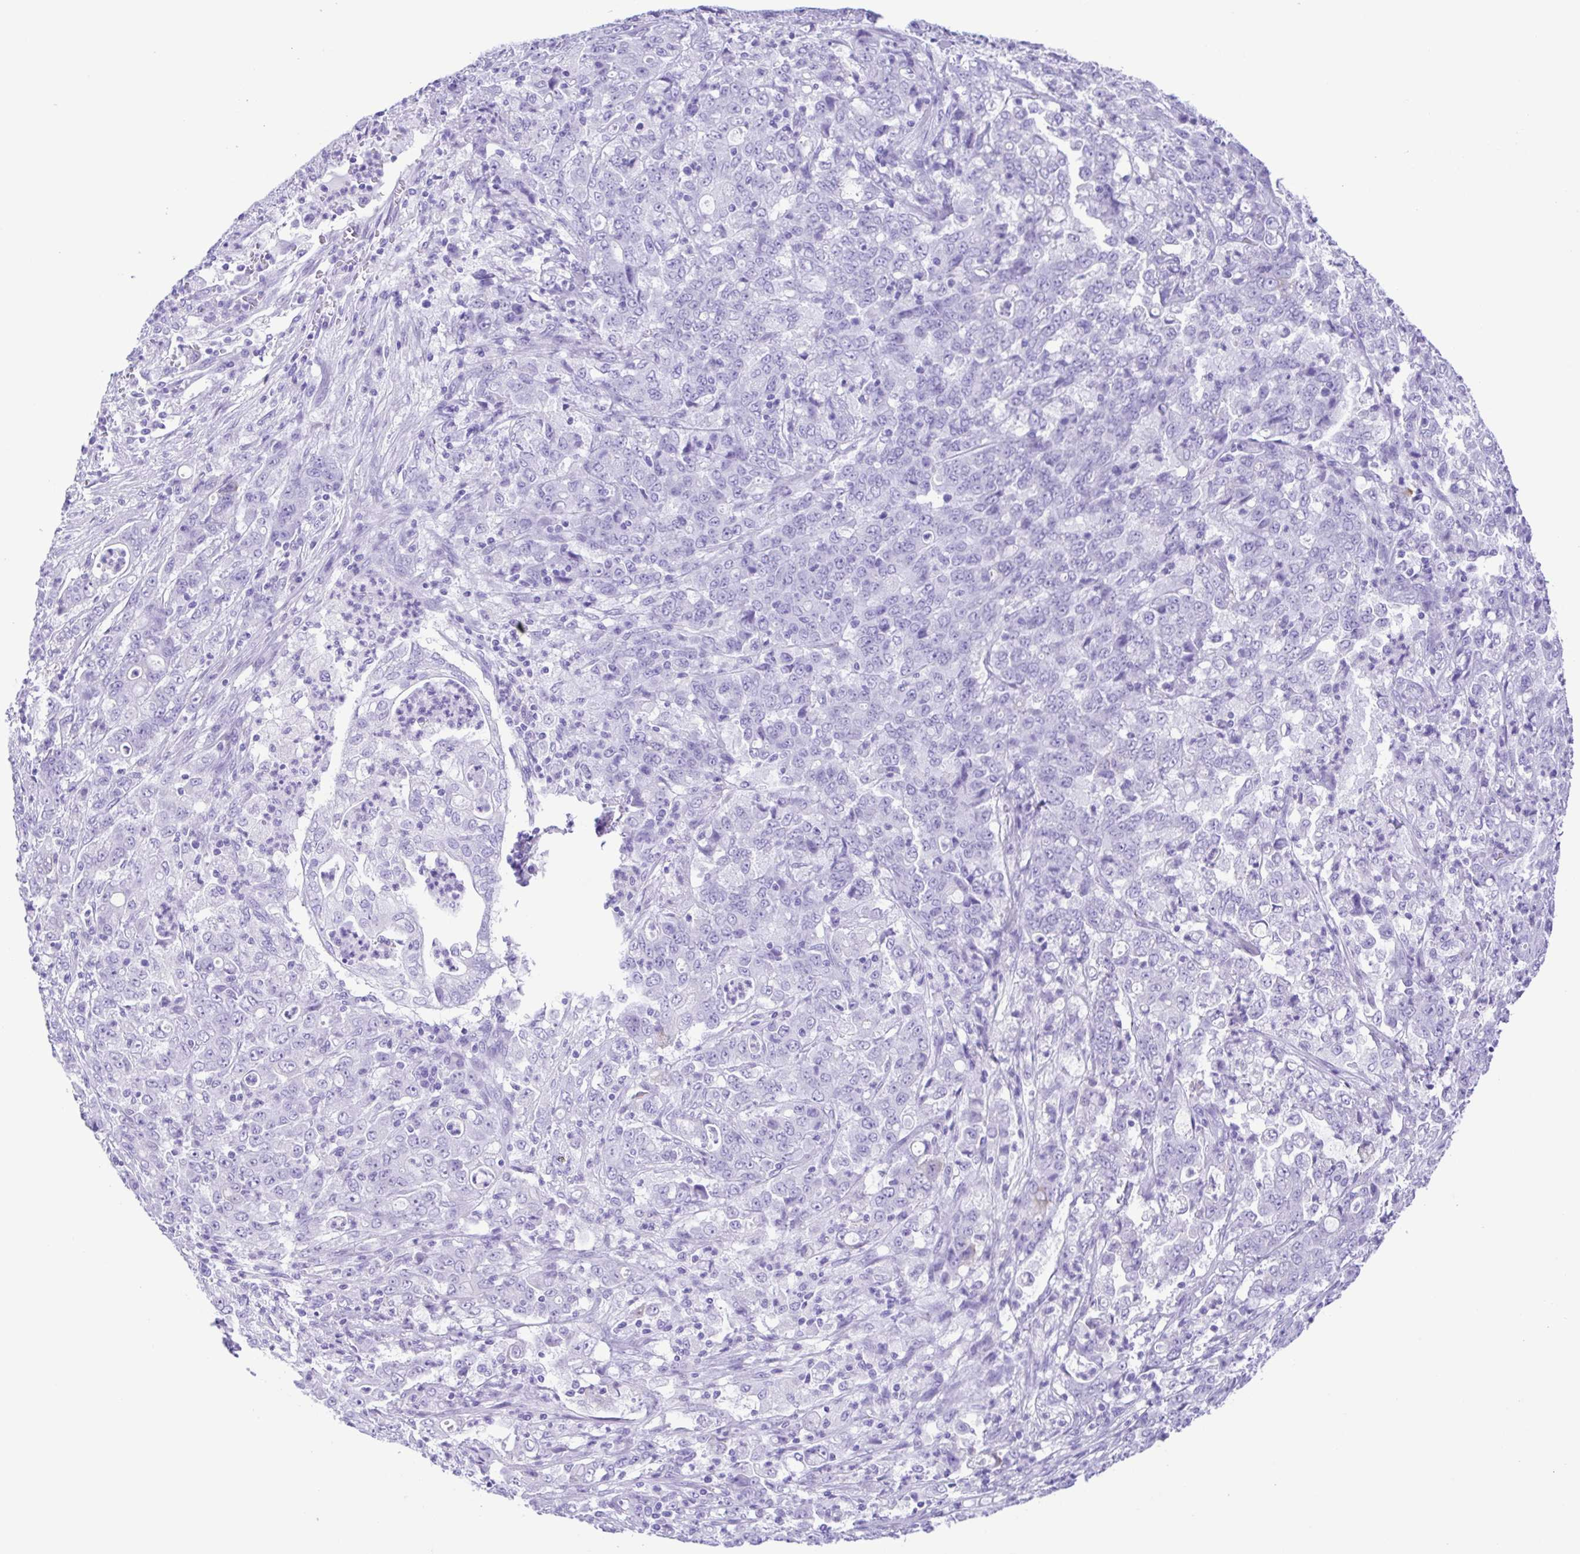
{"staining": {"intensity": "negative", "quantity": "none", "location": "none"}, "tissue": "stomach cancer", "cell_type": "Tumor cells", "image_type": "cancer", "snomed": [{"axis": "morphology", "description": "Adenocarcinoma, NOS"}, {"axis": "topography", "description": "Stomach, lower"}], "caption": "Protein analysis of adenocarcinoma (stomach) displays no significant staining in tumor cells. (DAB immunohistochemistry with hematoxylin counter stain).", "gene": "ERP27", "patient": {"sex": "female", "age": 71}}